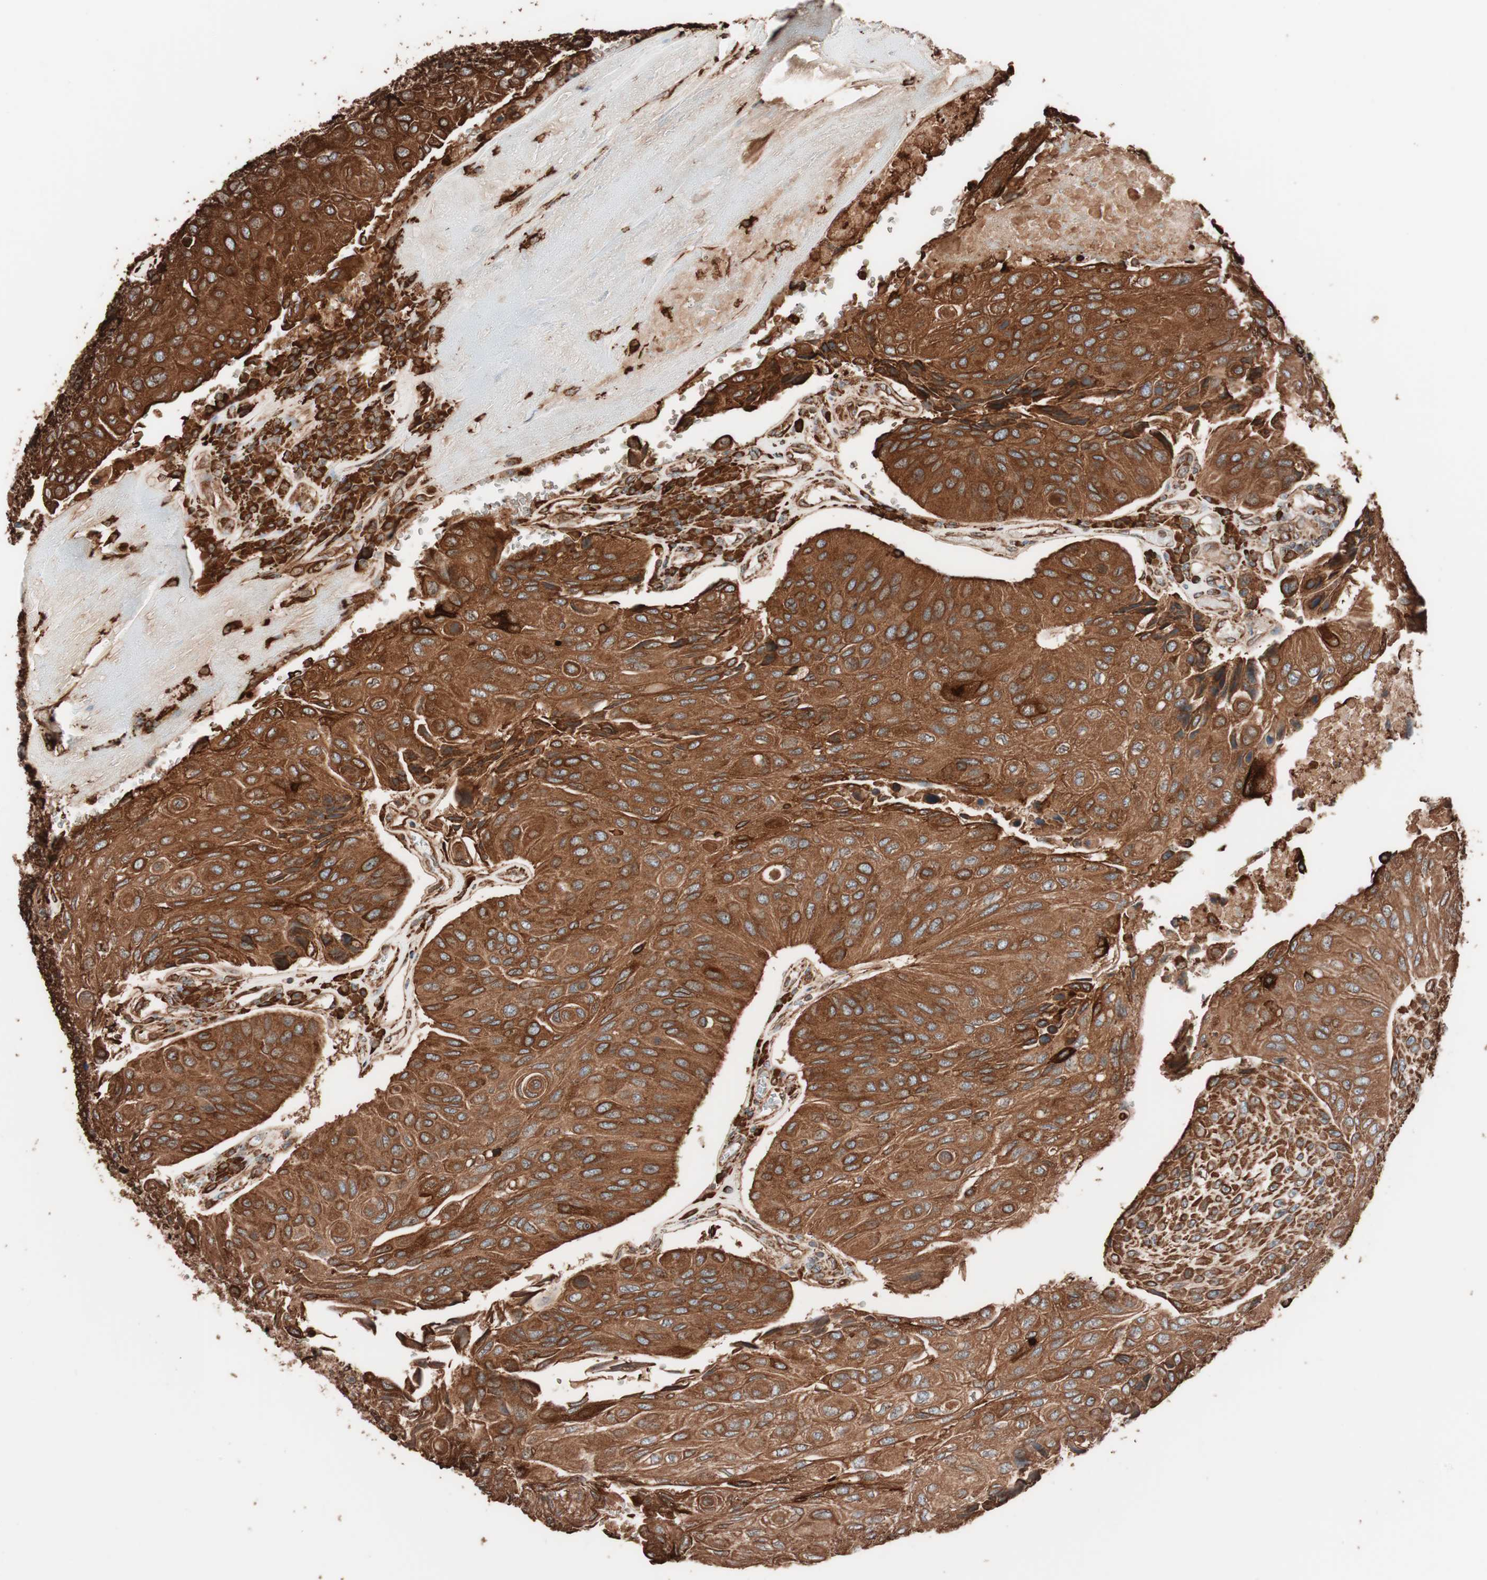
{"staining": {"intensity": "strong", "quantity": ">75%", "location": "cytoplasmic/membranous"}, "tissue": "urothelial cancer", "cell_type": "Tumor cells", "image_type": "cancer", "snomed": [{"axis": "morphology", "description": "Urothelial carcinoma, High grade"}, {"axis": "topography", "description": "Urinary bladder"}], "caption": "This photomicrograph reveals immunohistochemistry (IHC) staining of urothelial cancer, with high strong cytoplasmic/membranous expression in approximately >75% of tumor cells.", "gene": "VEGFA", "patient": {"sex": "male", "age": 66}}